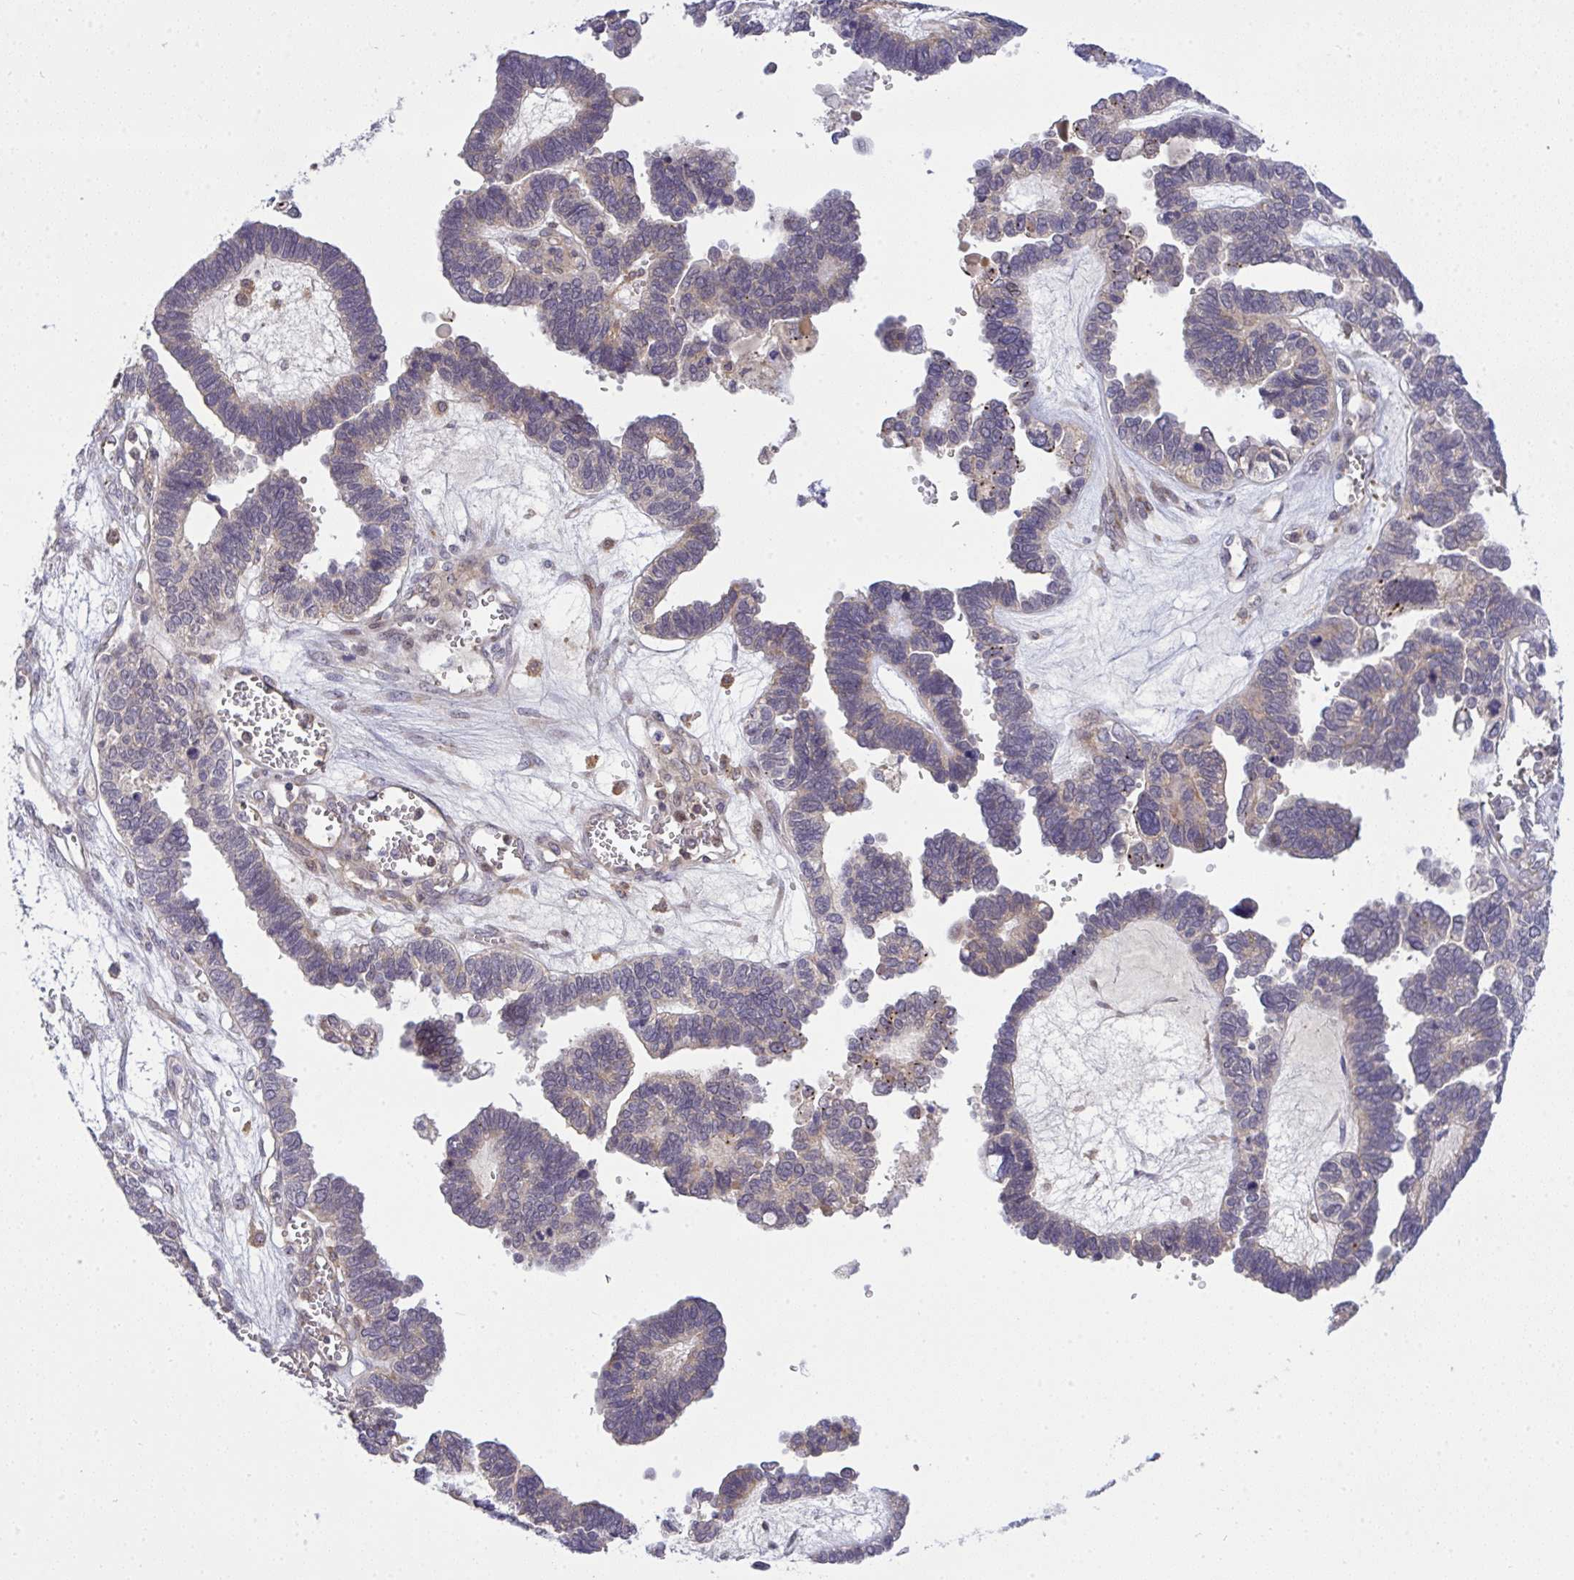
{"staining": {"intensity": "negative", "quantity": "none", "location": "none"}, "tissue": "ovarian cancer", "cell_type": "Tumor cells", "image_type": "cancer", "snomed": [{"axis": "morphology", "description": "Cystadenocarcinoma, serous, NOS"}, {"axis": "topography", "description": "Ovary"}], "caption": "The IHC histopathology image has no significant staining in tumor cells of serous cystadenocarcinoma (ovarian) tissue.", "gene": "SLC9A6", "patient": {"sex": "female", "age": 51}}